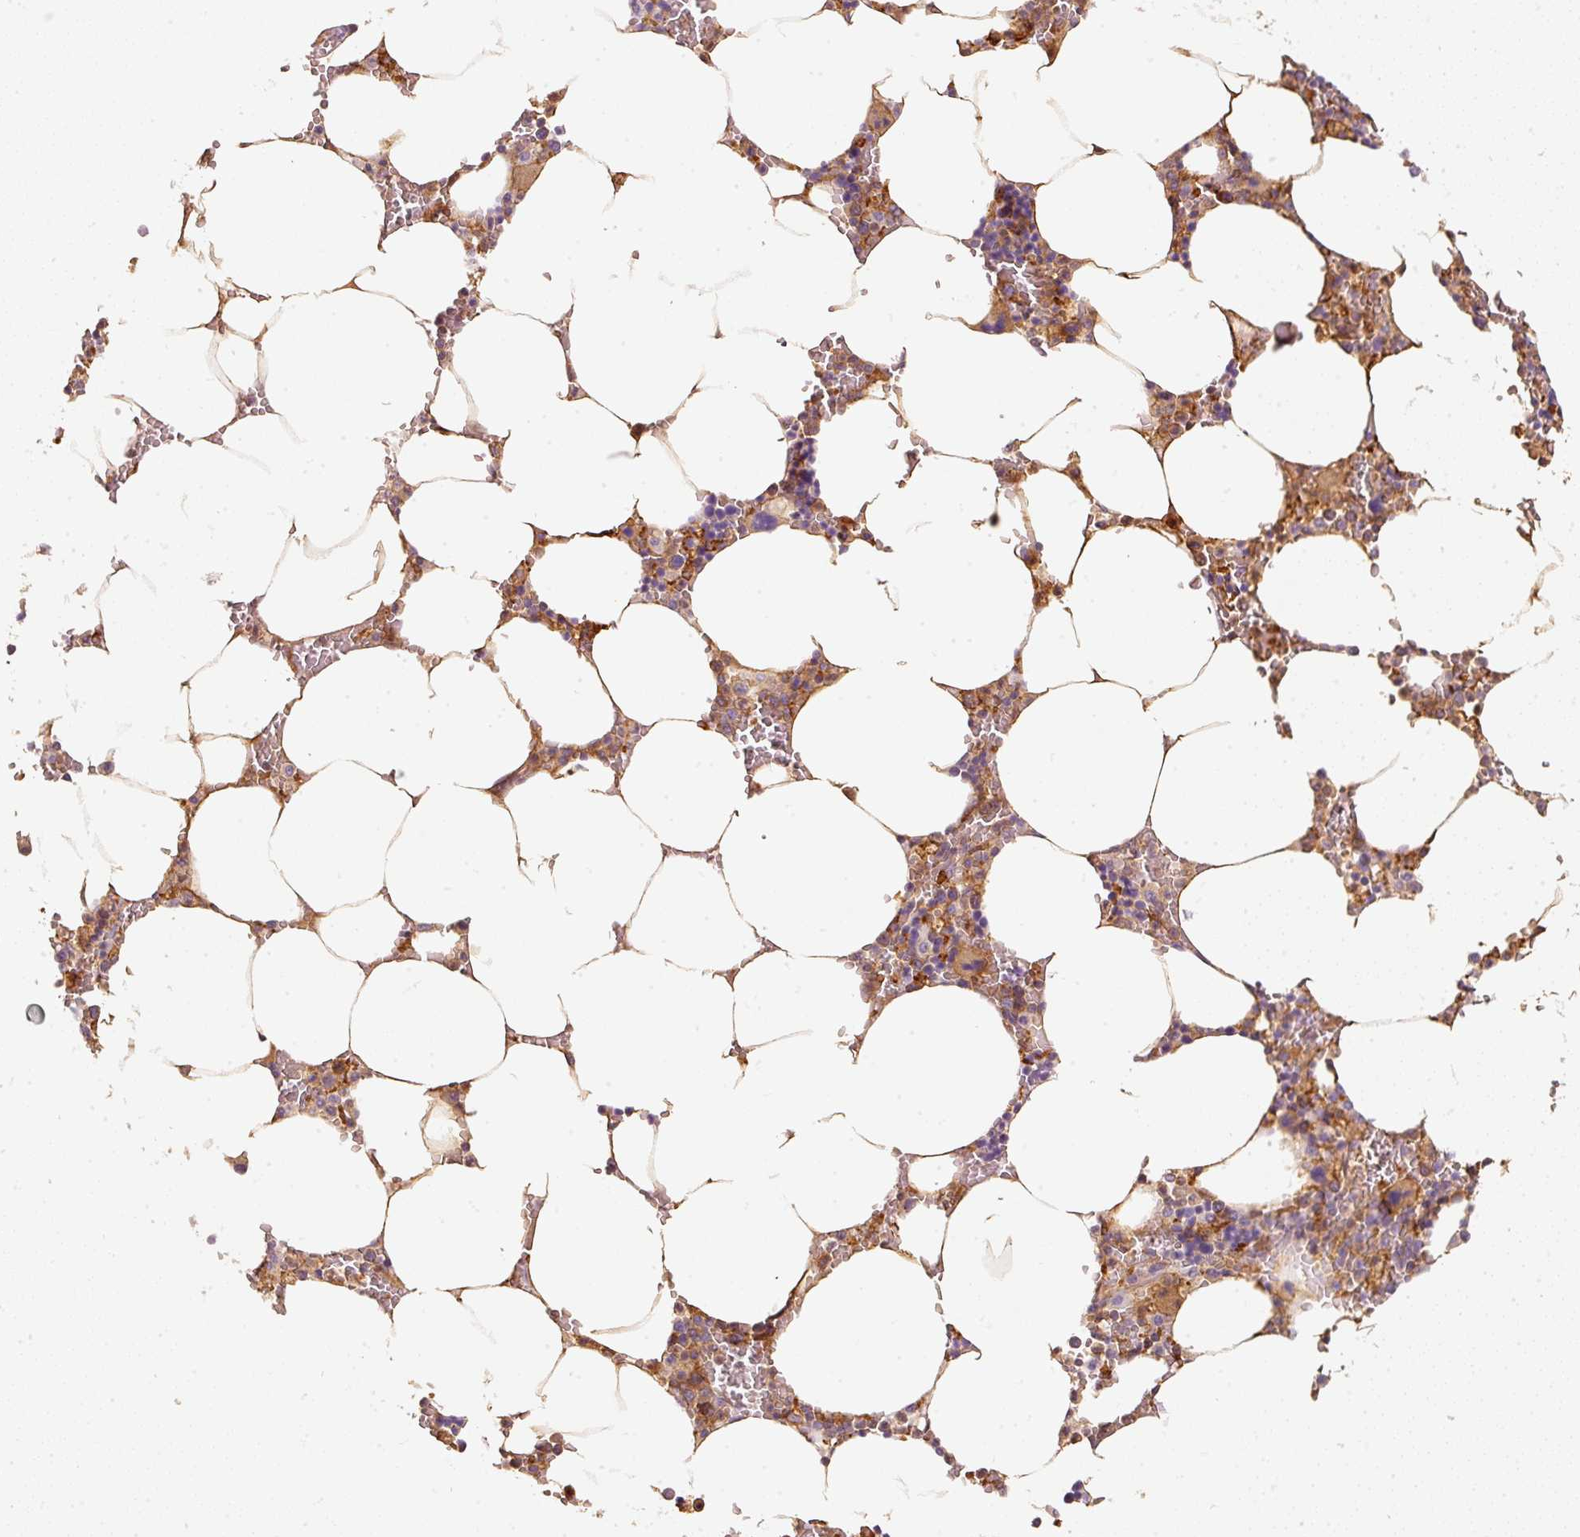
{"staining": {"intensity": "moderate", "quantity": "25%-75%", "location": "cytoplasmic/membranous"}, "tissue": "bone marrow", "cell_type": "Hematopoietic cells", "image_type": "normal", "snomed": [{"axis": "morphology", "description": "Normal tissue, NOS"}, {"axis": "topography", "description": "Bone marrow"}], "caption": "Immunohistochemical staining of unremarkable human bone marrow reveals medium levels of moderate cytoplasmic/membranous expression in about 25%-75% of hematopoietic cells.", "gene": "IQGAP2", "patient": {"sex": "male", "age": 70}}